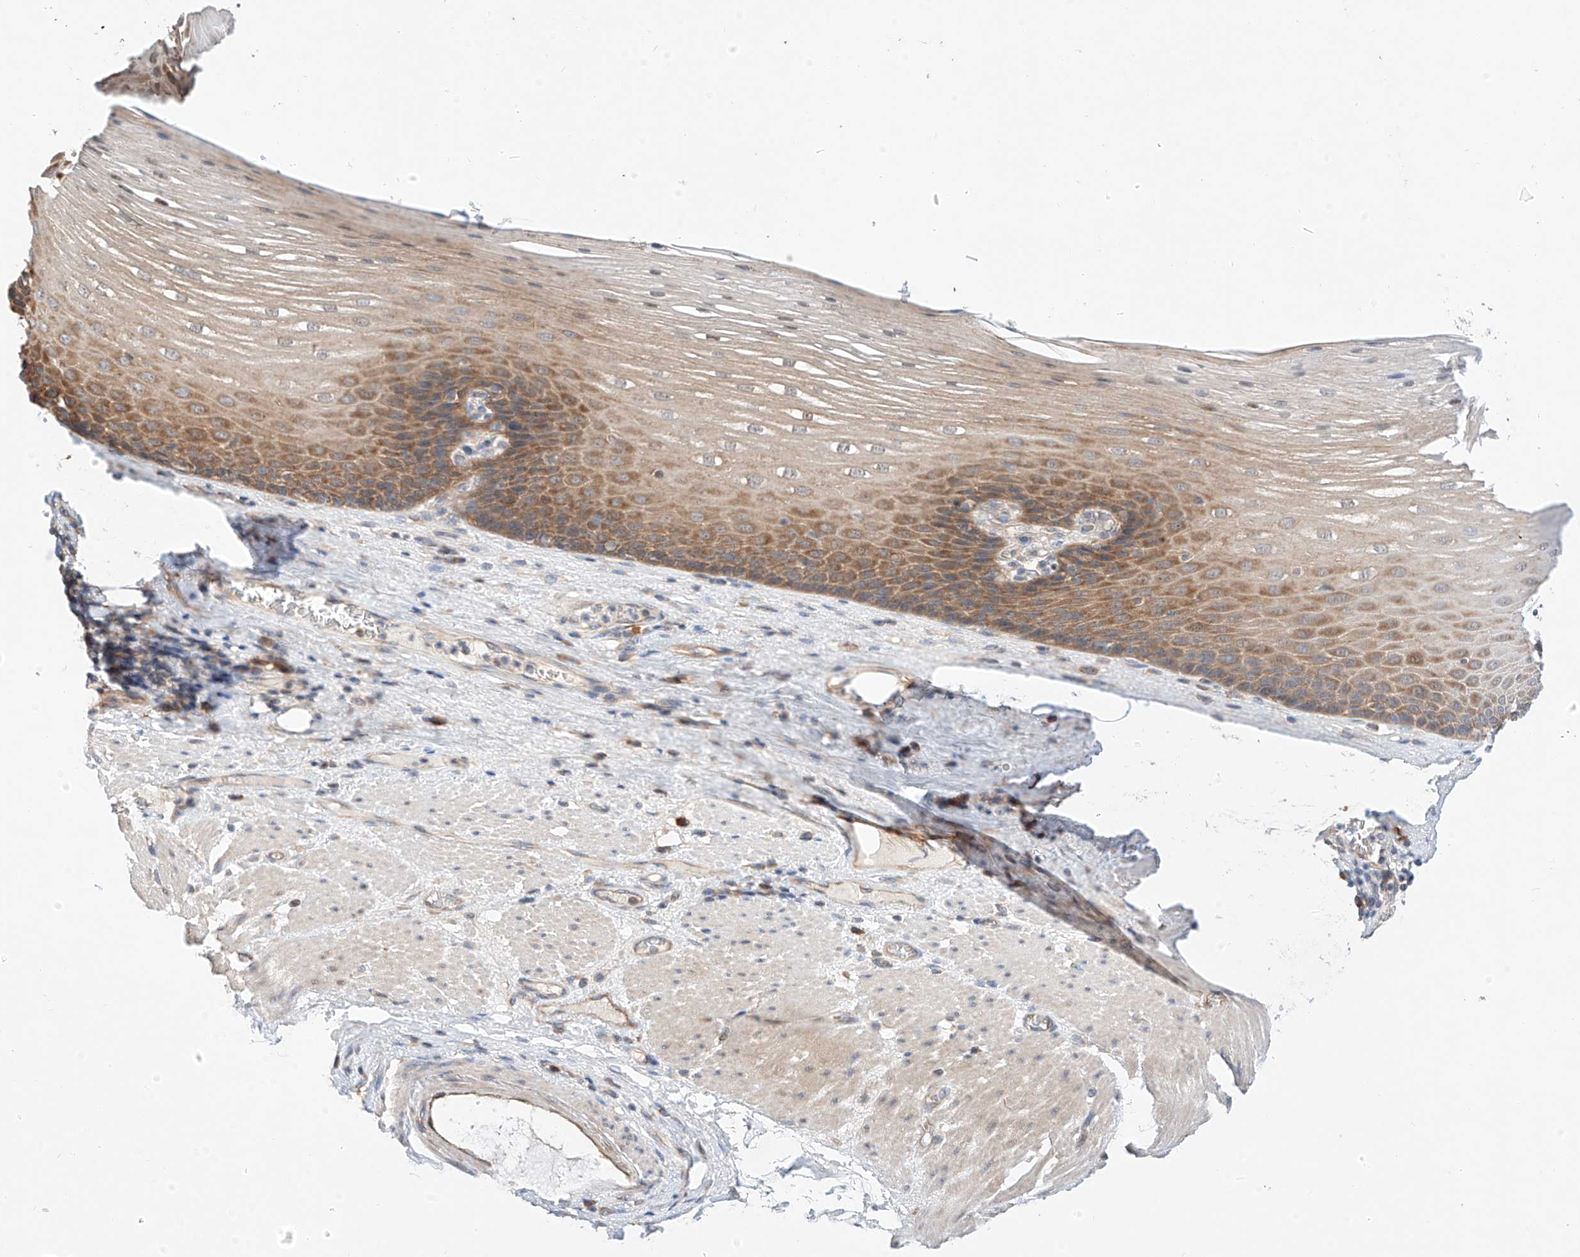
{"staining": {"intensity": "moderate", "quantity": ">75%", "location": "cytoplasmic/membranous"}, "tissue": "esophagus", "cell_type": "Squamous epithelial cells", "image_type": "normal", "snomed": [{"axis": "morphology", "description": "Normal tissue, NOS"}, {"axis": "topography", "description": "Esophagus"}], "caption": "Benign esophagus was stained to show a protein in brown. There is medium levels of moderate cytoplasmic/membranous expression in approximately >75% of squamous epithelial cells. The staining was performed using DAB to visualize the protein expression in brown, while the nuclei were stained in blue with hematoxylin (Magnification: 20x).", "gene": "C6orf118", "patient": {"sex": "male", "age": 62}}